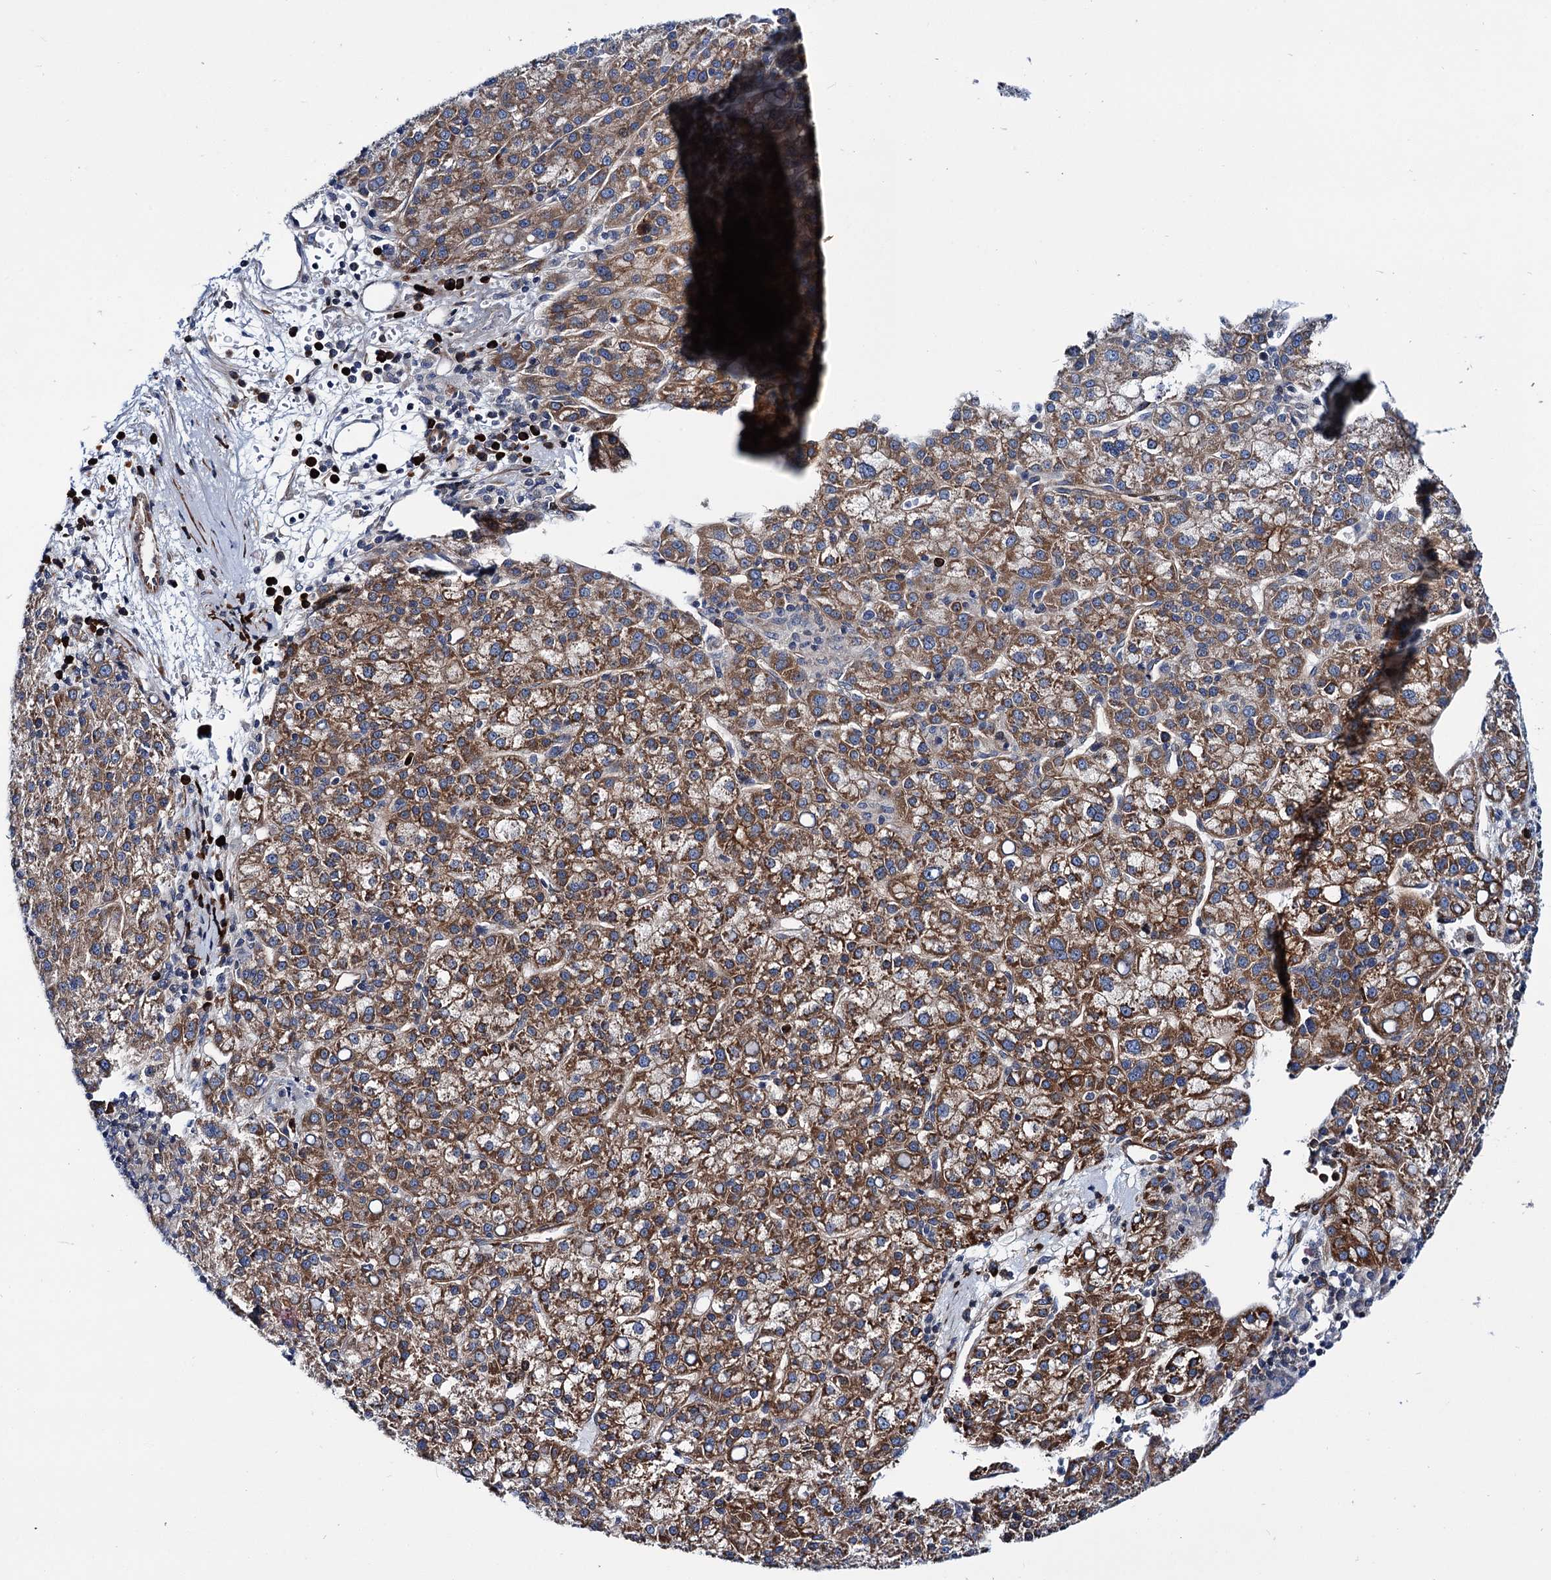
{"staining": {"intensity": "moderate", "quantity": ">75%", "location": "cytoplasmic/membranous"}, "tissue": "liver cancer", "cell_type": "Tumor cells", "image_type": "cancer", "snomed": [{"axis": "morphology", "description": "Carcinoma, Hepatocellular, NOS"}, {"axis": "topography", "description": "Liver"}], "caption": "Moderate cytoplasmic/membranous positivity for a protein is appreciated in approximately >75% of tumor cells of liver cancer using IHC.", "gene": "THAP9", "patient": {"sex": "female", "age": 58}}